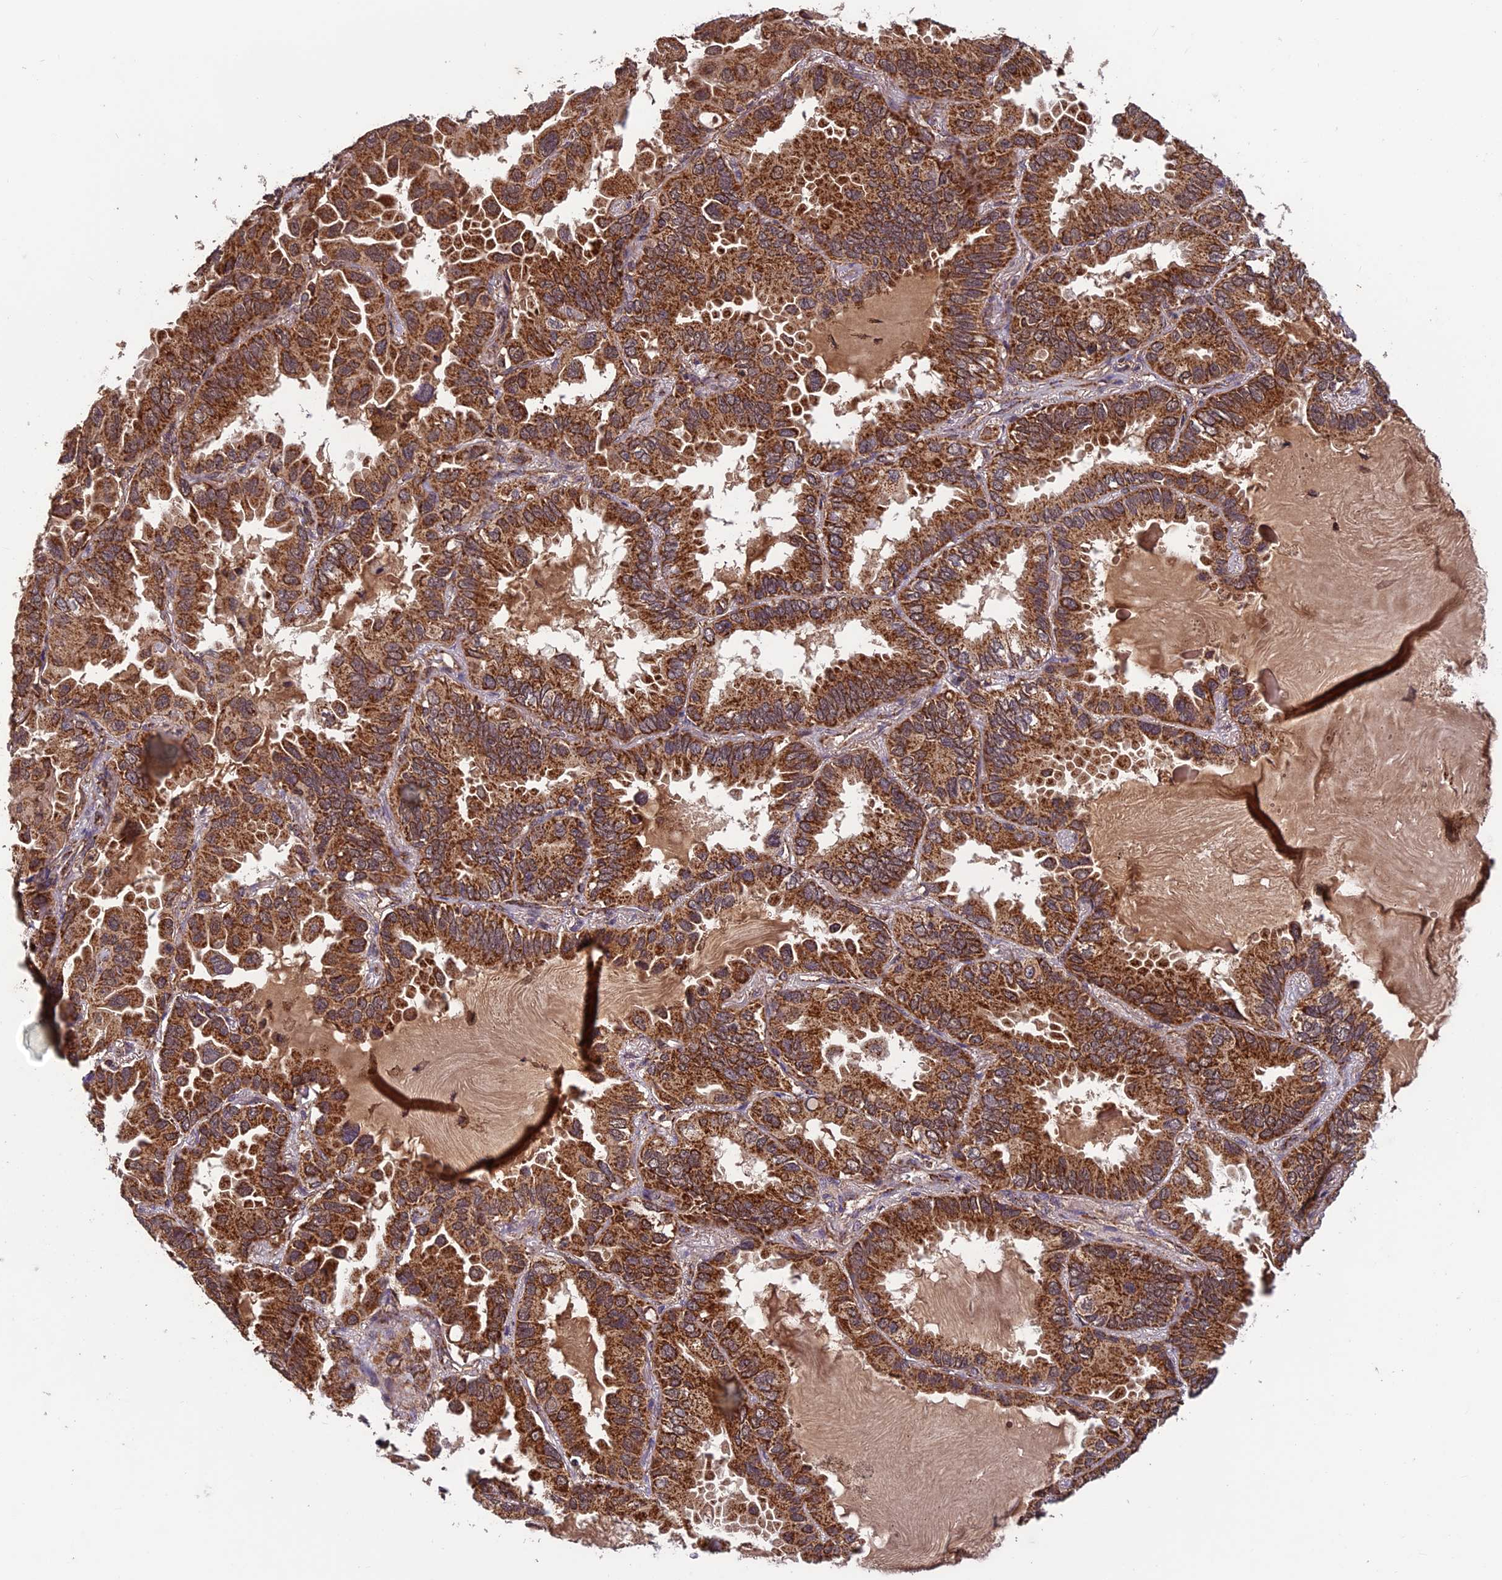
{"staining": {"intensity": "strong", "quantity": ">75%", "location": "cytoplasmic/membranous"}, "tissue": "lung cancer", "cell_type": "Tumor cells", "image_type": "cancer", "snomed": [{"axis": "morphology", "description": "Adenocarcinoma, NOS"}, {"axis": "topography", "description": "Lung"}], "caption": "A brown stain highlights strong cytoplasmic/membranous expression of a protein in adenocarcinoma (lung) tumor cells. (IHC, brightfield microscopy, high magnification).", "gene": "CCDC15", "patient": {"sex": "male", "age": 64}}